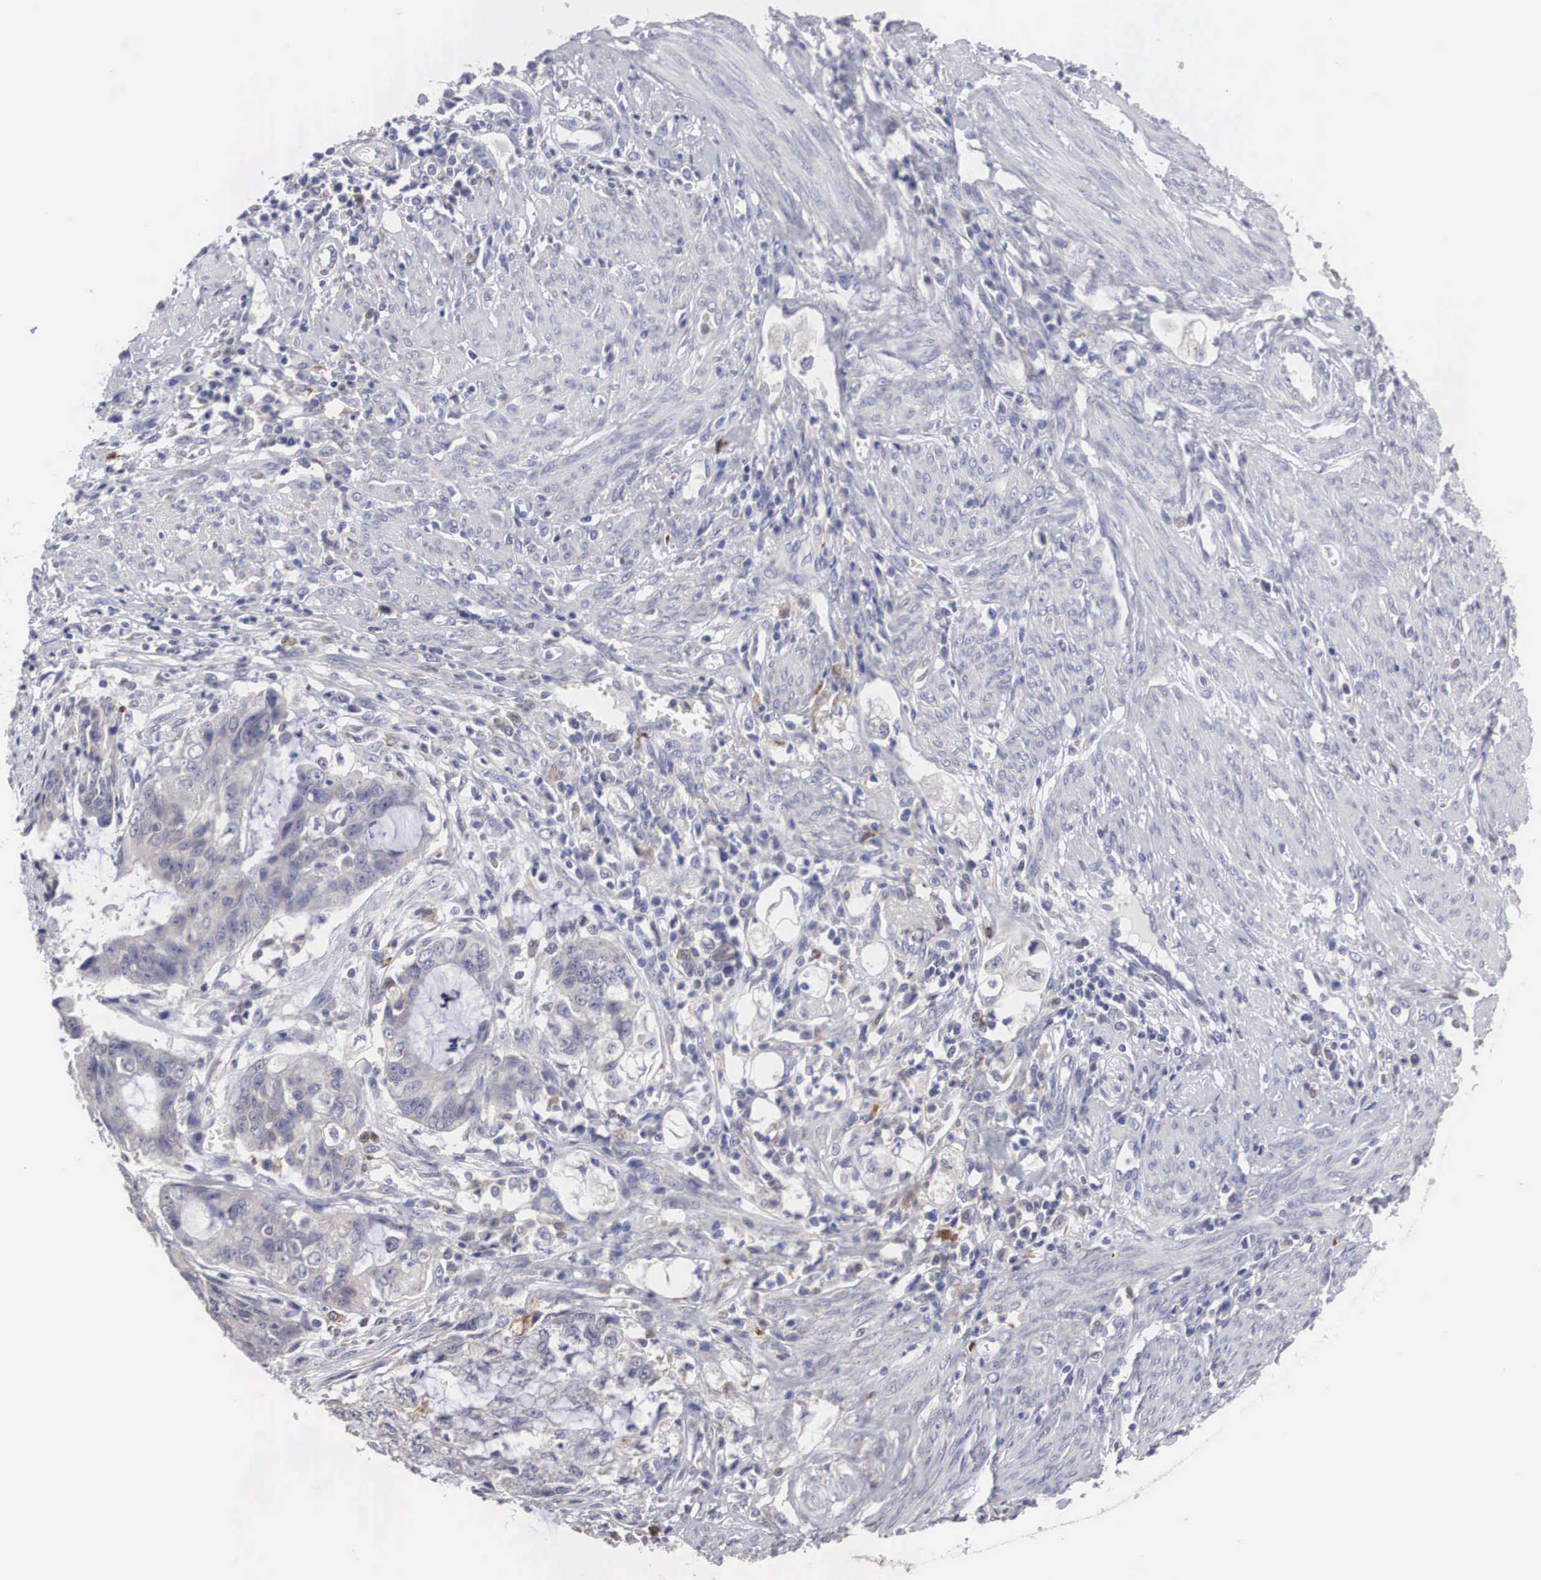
{"staining": {"intensity": "weak", "quantity": "<25%", "location": "cytoplasmic/membranous"}, "tissue": "endometrial cancer", "cell_type": "Tumor cells", "image_type": "cancer", "snomed": [{"axis": "morphology", "description": "Adenocarcinoma, NOS"}, {"axis": "topography", "description": "Endometrium"}], "caption": "An immunohistochemistry image of endometrial cancer (adenocarcinoma) is shown. There is no staining in tumor cells of endometrial cancer (adenocarcinoma).", "gene": "HMOX1", "patient": {"sex": "female", "age": 75}}